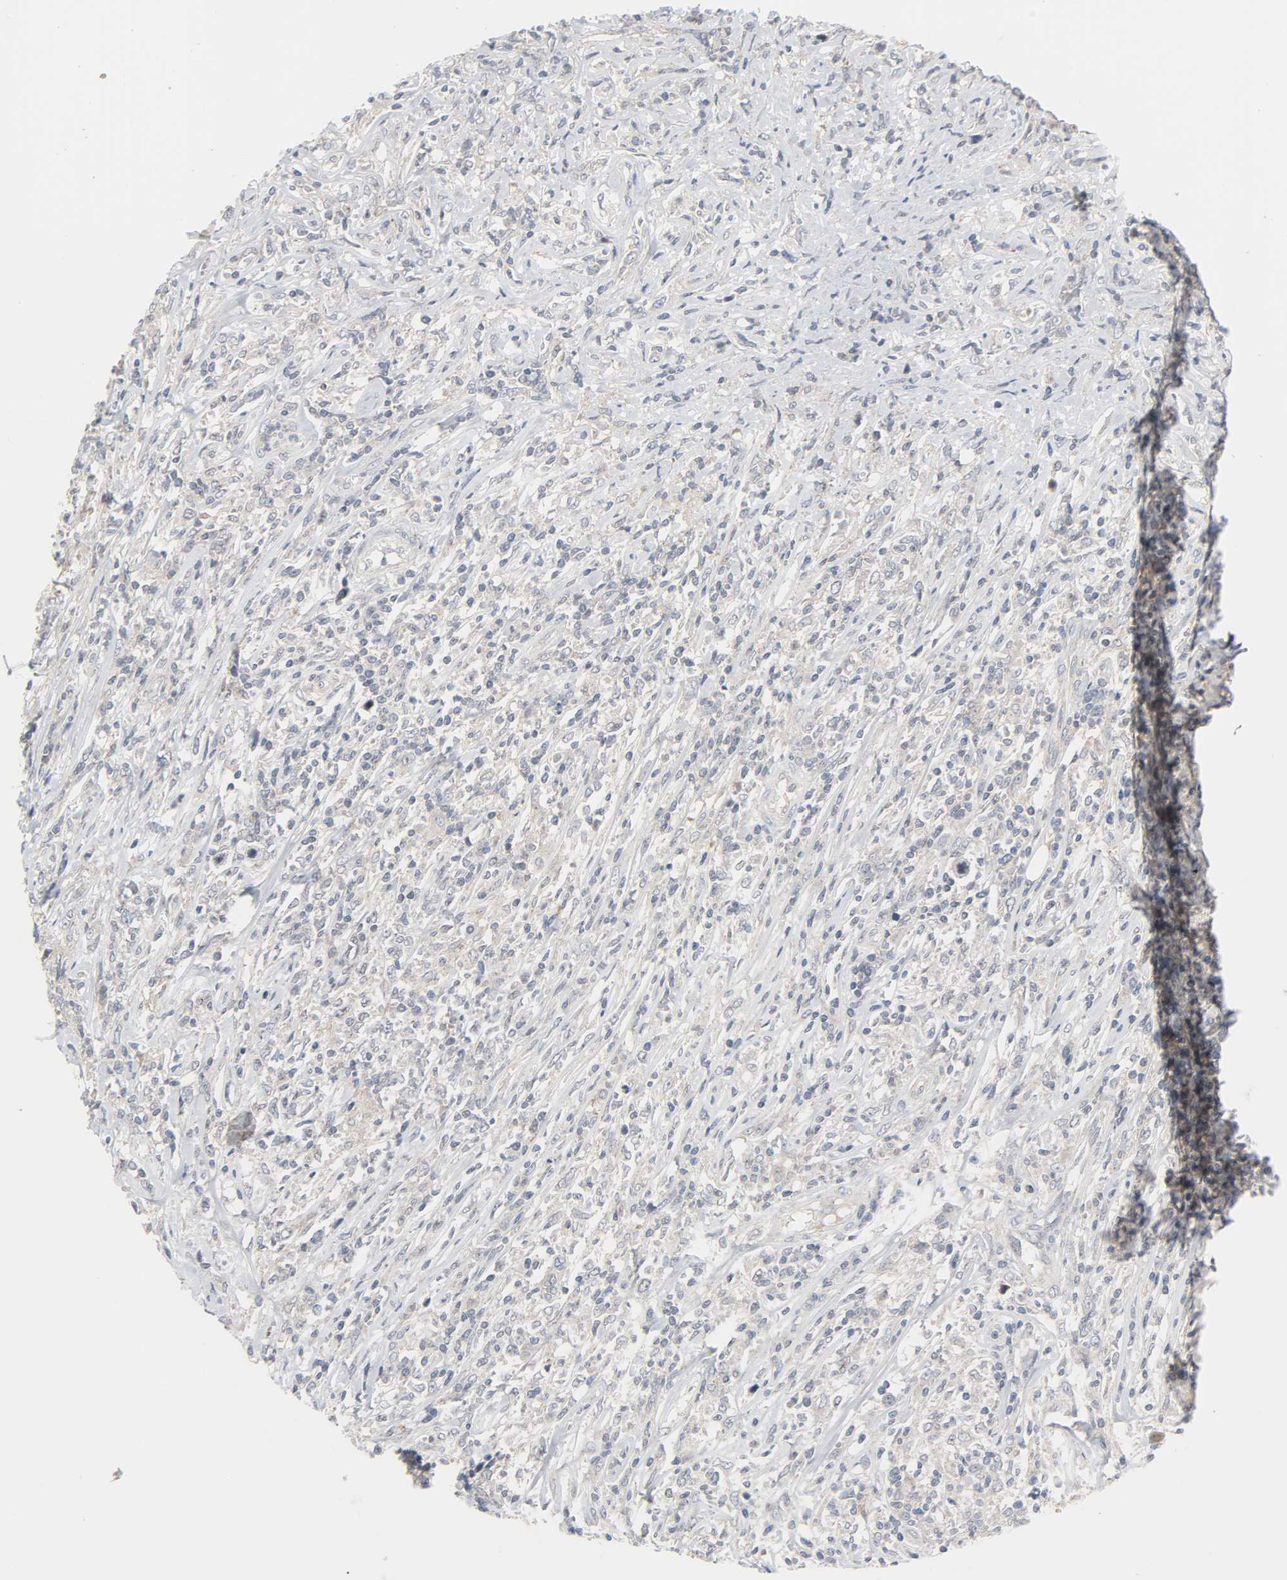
{"staining": {"intensity": "weak", "quantity": ">75%", "location": "cytoplasmic/membranous"}, "tissue": "lymphoma", "cell_type": "Tumor cells", "image_type": "cancer", "snomed": [{"axis": "morphology", "description": "Malignant lymphoma, non-Hodgkin's type, High grade"}, {"axis": "topography", "description": "Lymph node"}], "caption": "Human lymphoma stained with a brown dye displays weak cytoplasmic/membranous positive positivity in approximately >75% of tumor cells.", "gene": "CLIP1", "patient": {"sex": "female", "age": 84}}